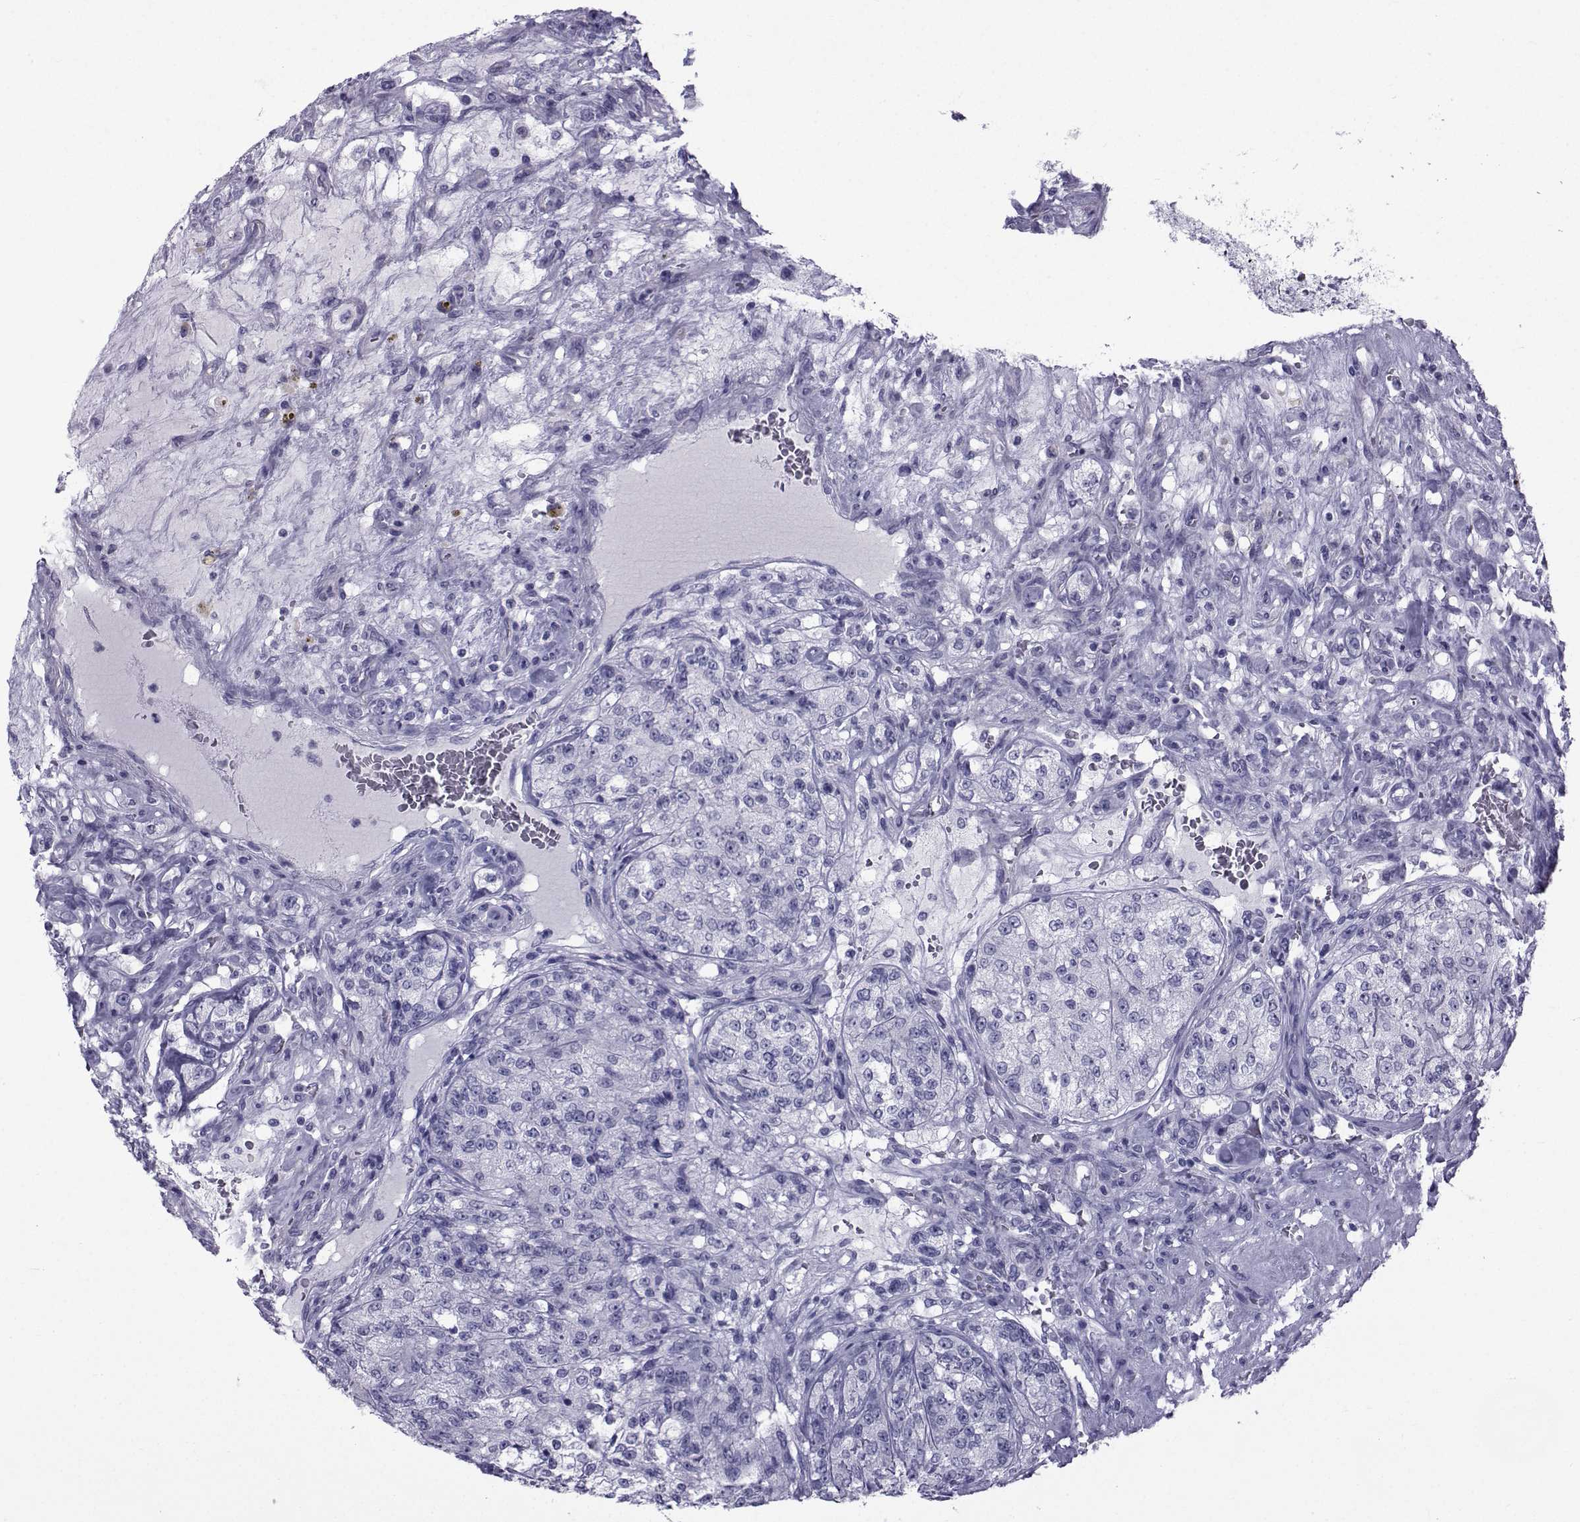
{"staining": {"intensity": "negative", "quantity": "none", "location": "none"}, "tissue": "renal cancer", "cell_type": "Tumor cells", "image_type": "cancer", "snomed": [{"axis": "morphology", "description": "Adenocarcinoma, NOS"}, {"axis": "topography", "description": "Kidney"}], "caption": "Renal cancer was stained to show a protein in brown. There is no significant positivity in tumor cells.", "gene": "SPANXD", "patient": {"sex": "female", "age": 63}}